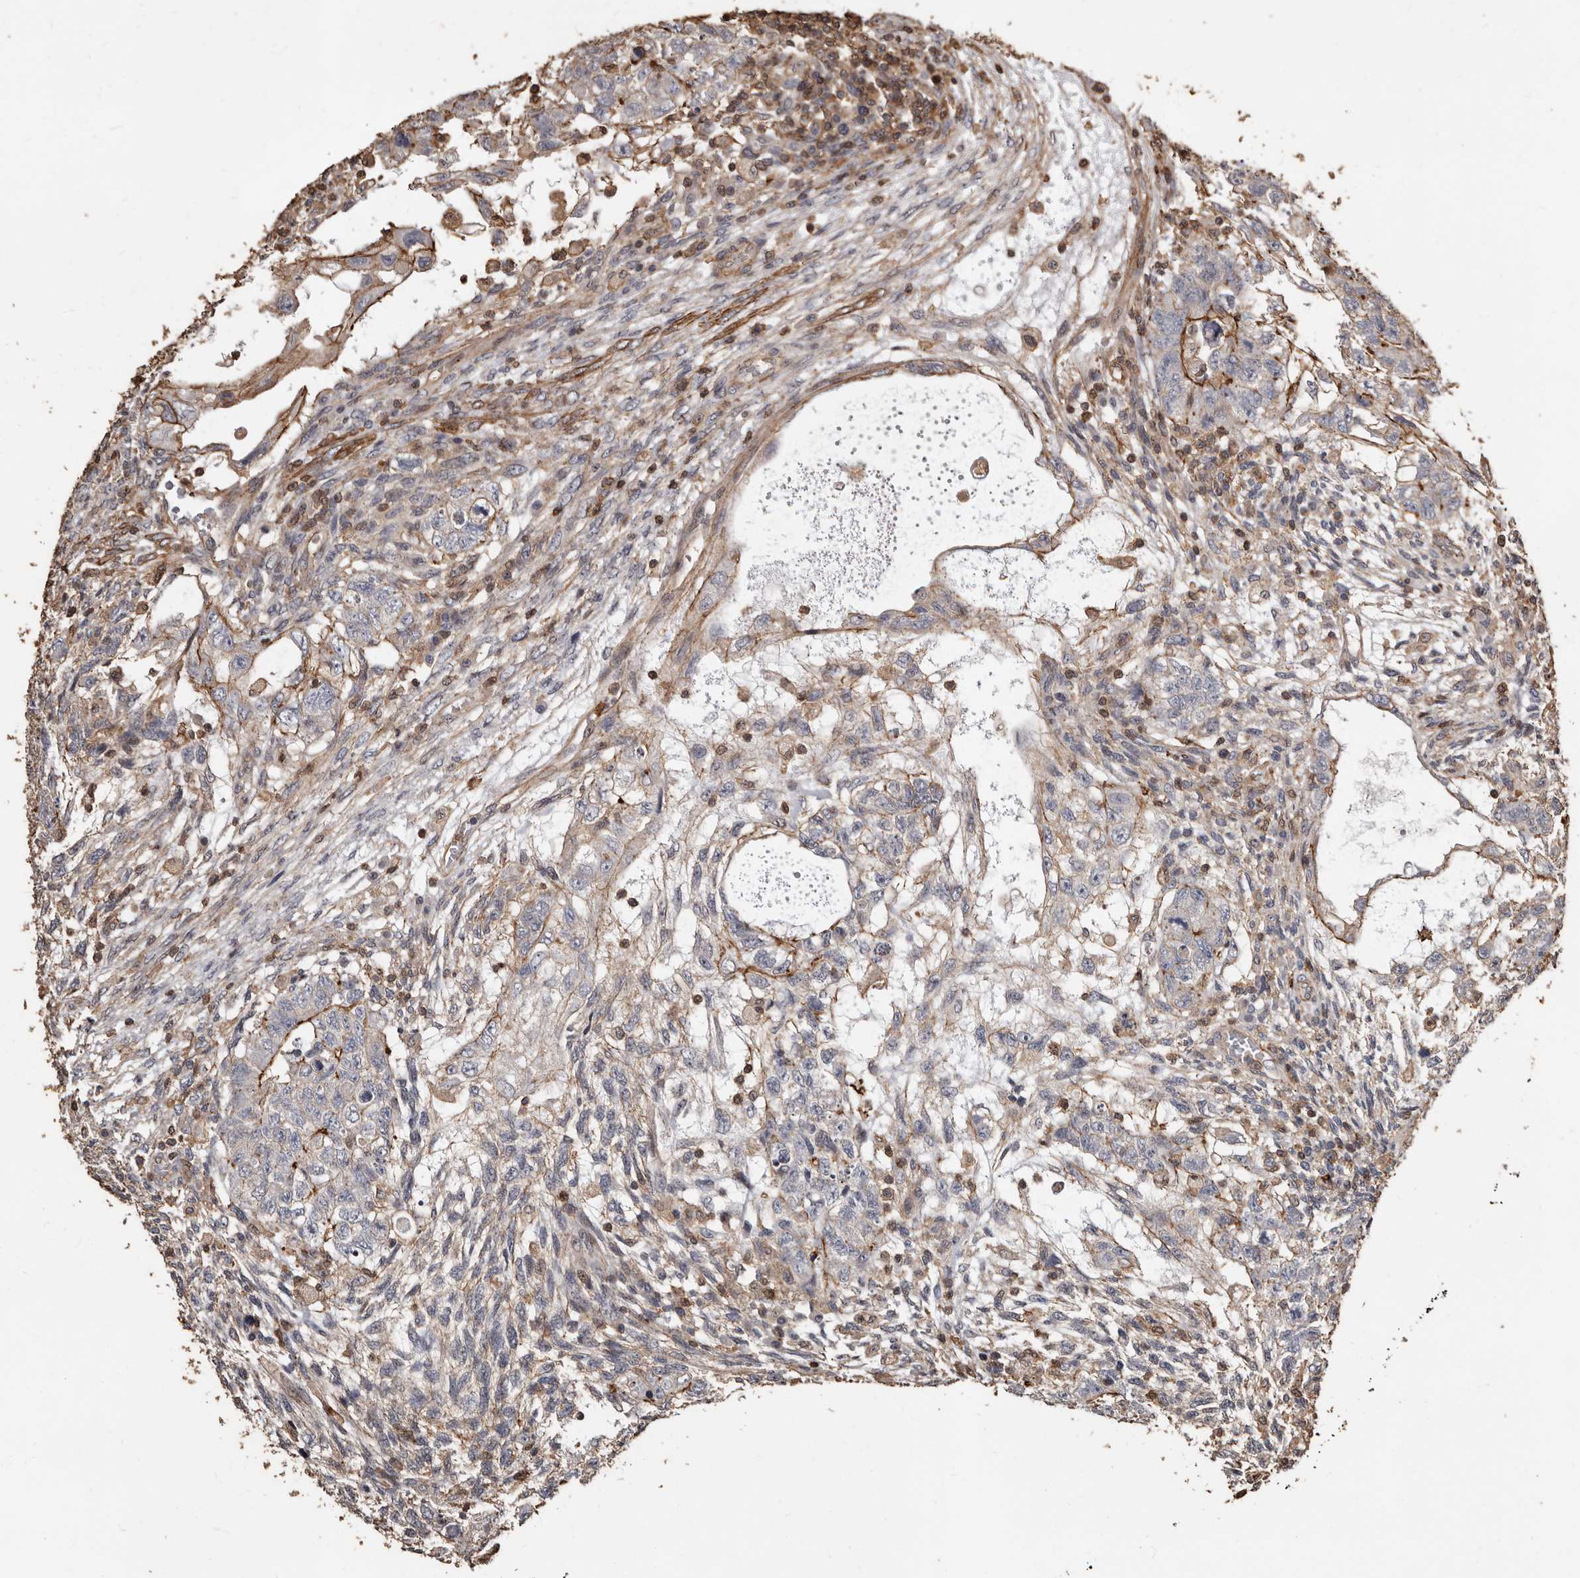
{"staining": {"intensity": "moderate", "quantity": "<25%", "location": "cytoplasmic/membranous"}, "tissue": "testis cancer", "cell_type": "Tumor cells", "image_type": "cancer", "snomed": [{"axis": "morphology", "description": "Normal tissue, NOS"}, {"axis": "morphology", "description": "Carcinoma, Embryonal, NOS"}, {"axis": "topography", "description": "Testis"}], "caption": "The micrograph shows immunohistochemical staining of testis embryonal carcinoma. There is moderate cytoplasmic/membranous expression is appreciated in about <25% of tumor cells. (Brightfield microscopy of DAB IHC at high magnification).", "gene": "GSK3A", "patient": {"sex": "male", "age": 36}}